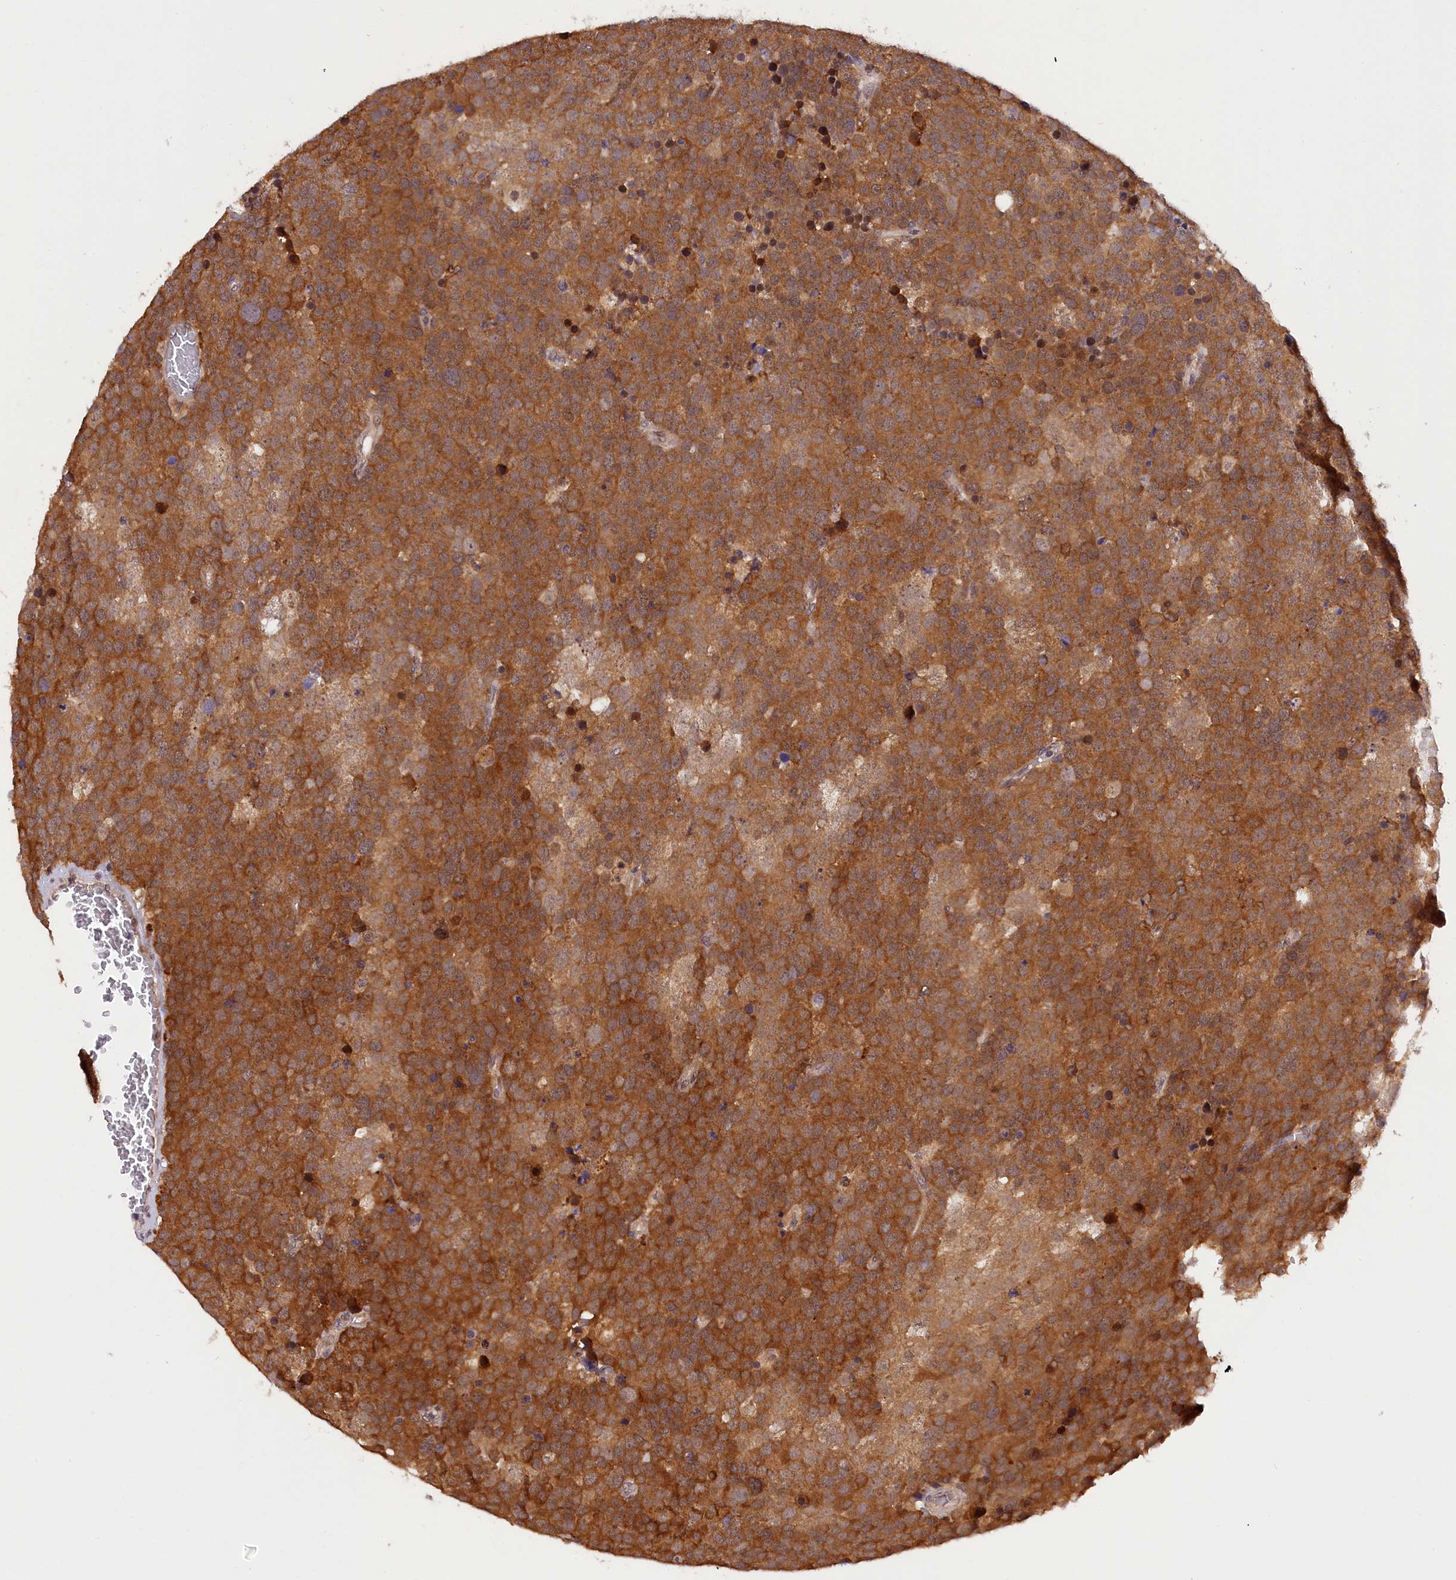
{"staining": {"intensity": "strong", "quantity": ">75%", "location": "cytoplasmic/membranous"}, "tissue": "testis cancer", "cell_type": "Tumor cells", "image_type": "cancer", "snomed": [{"axis": "morphology", "description": "Seminoma, NOS"}, {"axis": "topography", "description": "Testis"}], "caption": "This is an image of immunohistochemistry staining of testis seminoma, which shows strong staining in the cytoplasmic/membranous of tumor cells.", "gene": "SAMD4A", "patient": {"sex": "male", "age": 71}}